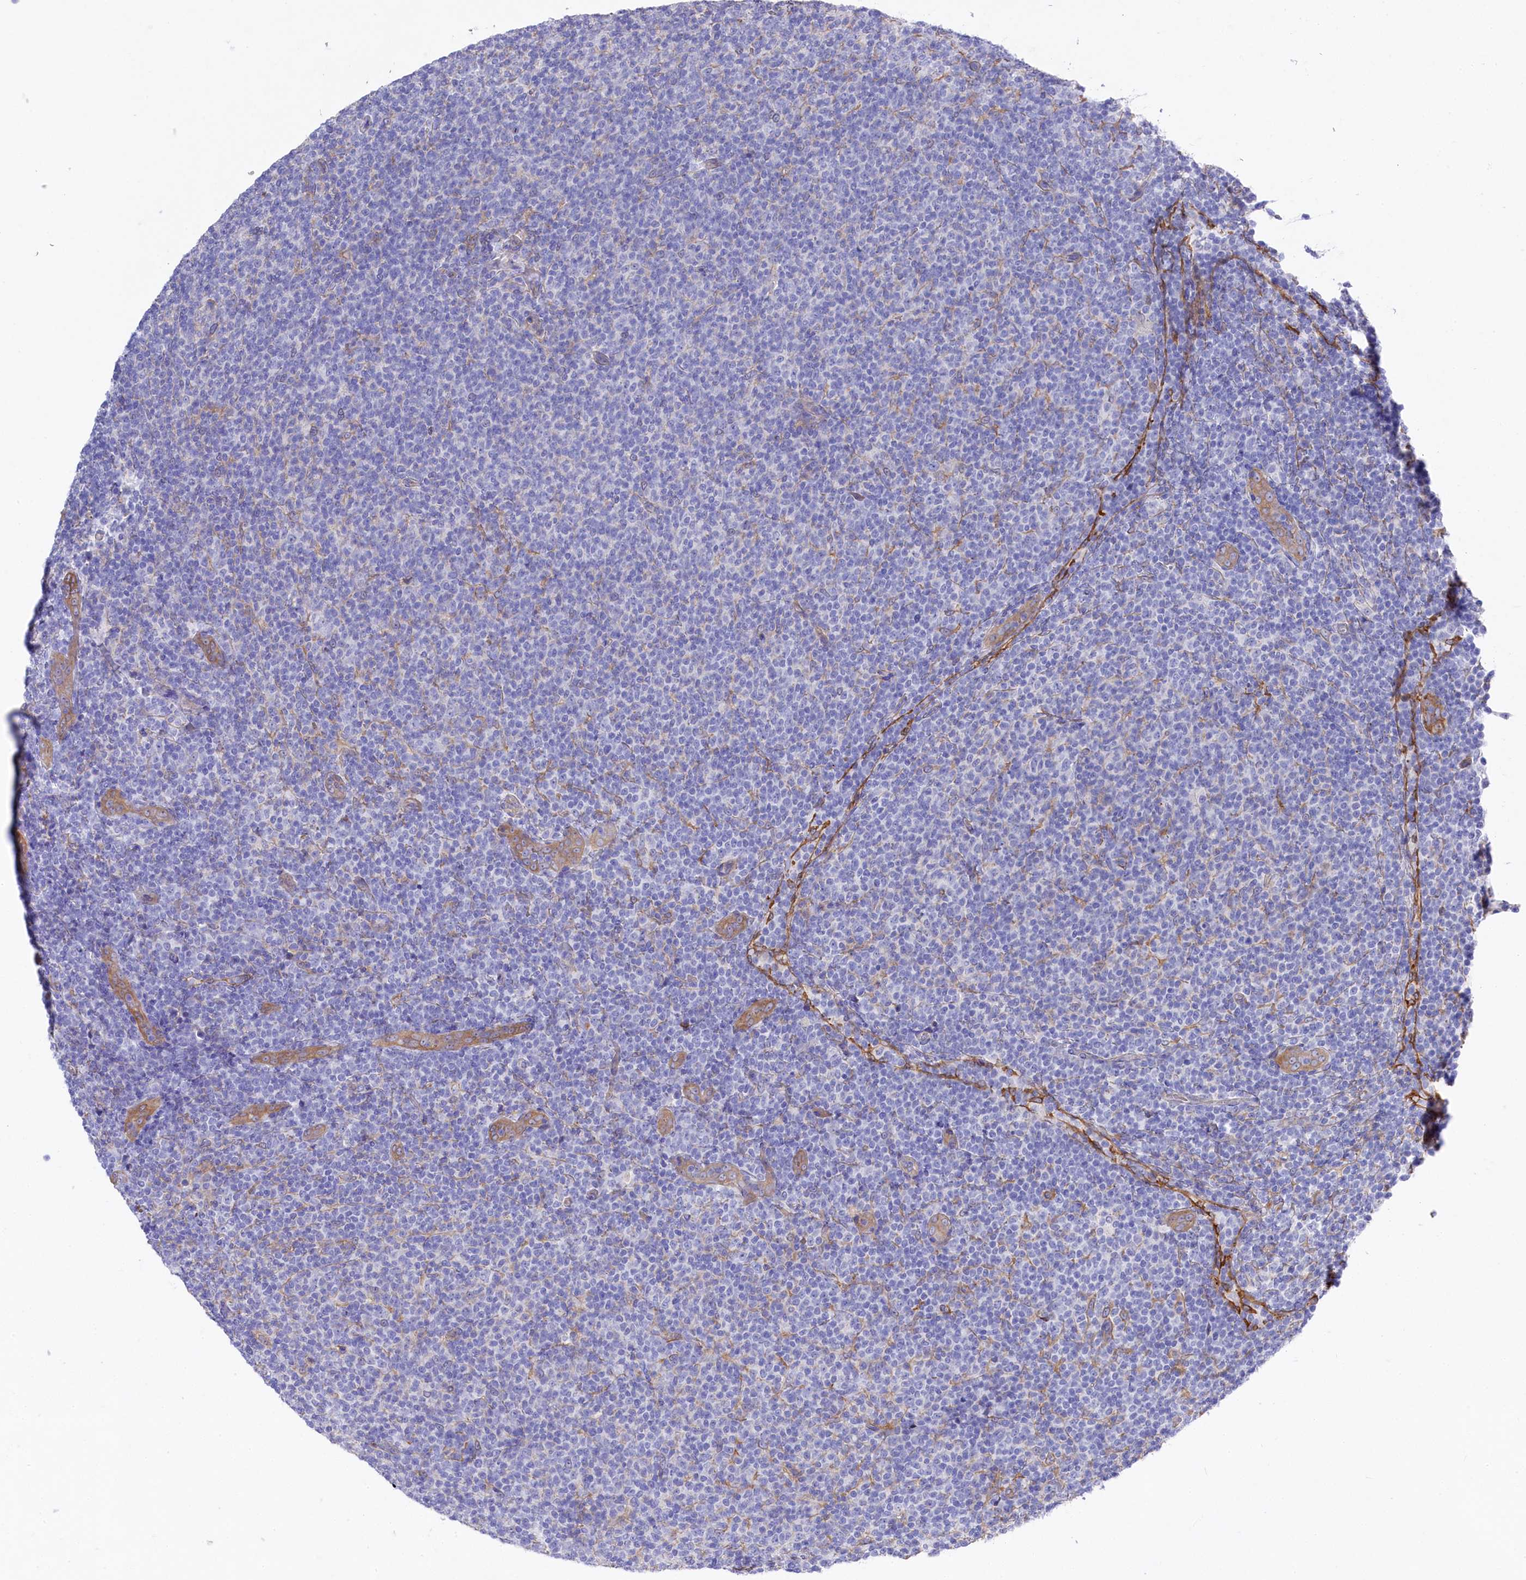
{"staining": {"intensity": "negative", "quantity": "none", "location": "none"}, "tissue": "lymphoma", "cell_type": "Tumor cells", "image_type": "cancer", "snomed": [{"axis": "morphology", "description": "Malignant lymphoma, non-Hodgkin's type, Low grade"}, {"axis": "topography", "description": "Lymph node"}], "caption": "Human malignant lymphoma, non-Hodgkin's type (low-grade) stained for a protein using immunohistochemistry exhibits no staining in tumor cells.", "gene": "LHFPL4", "patient": {"sex": "male", "age": 66}}